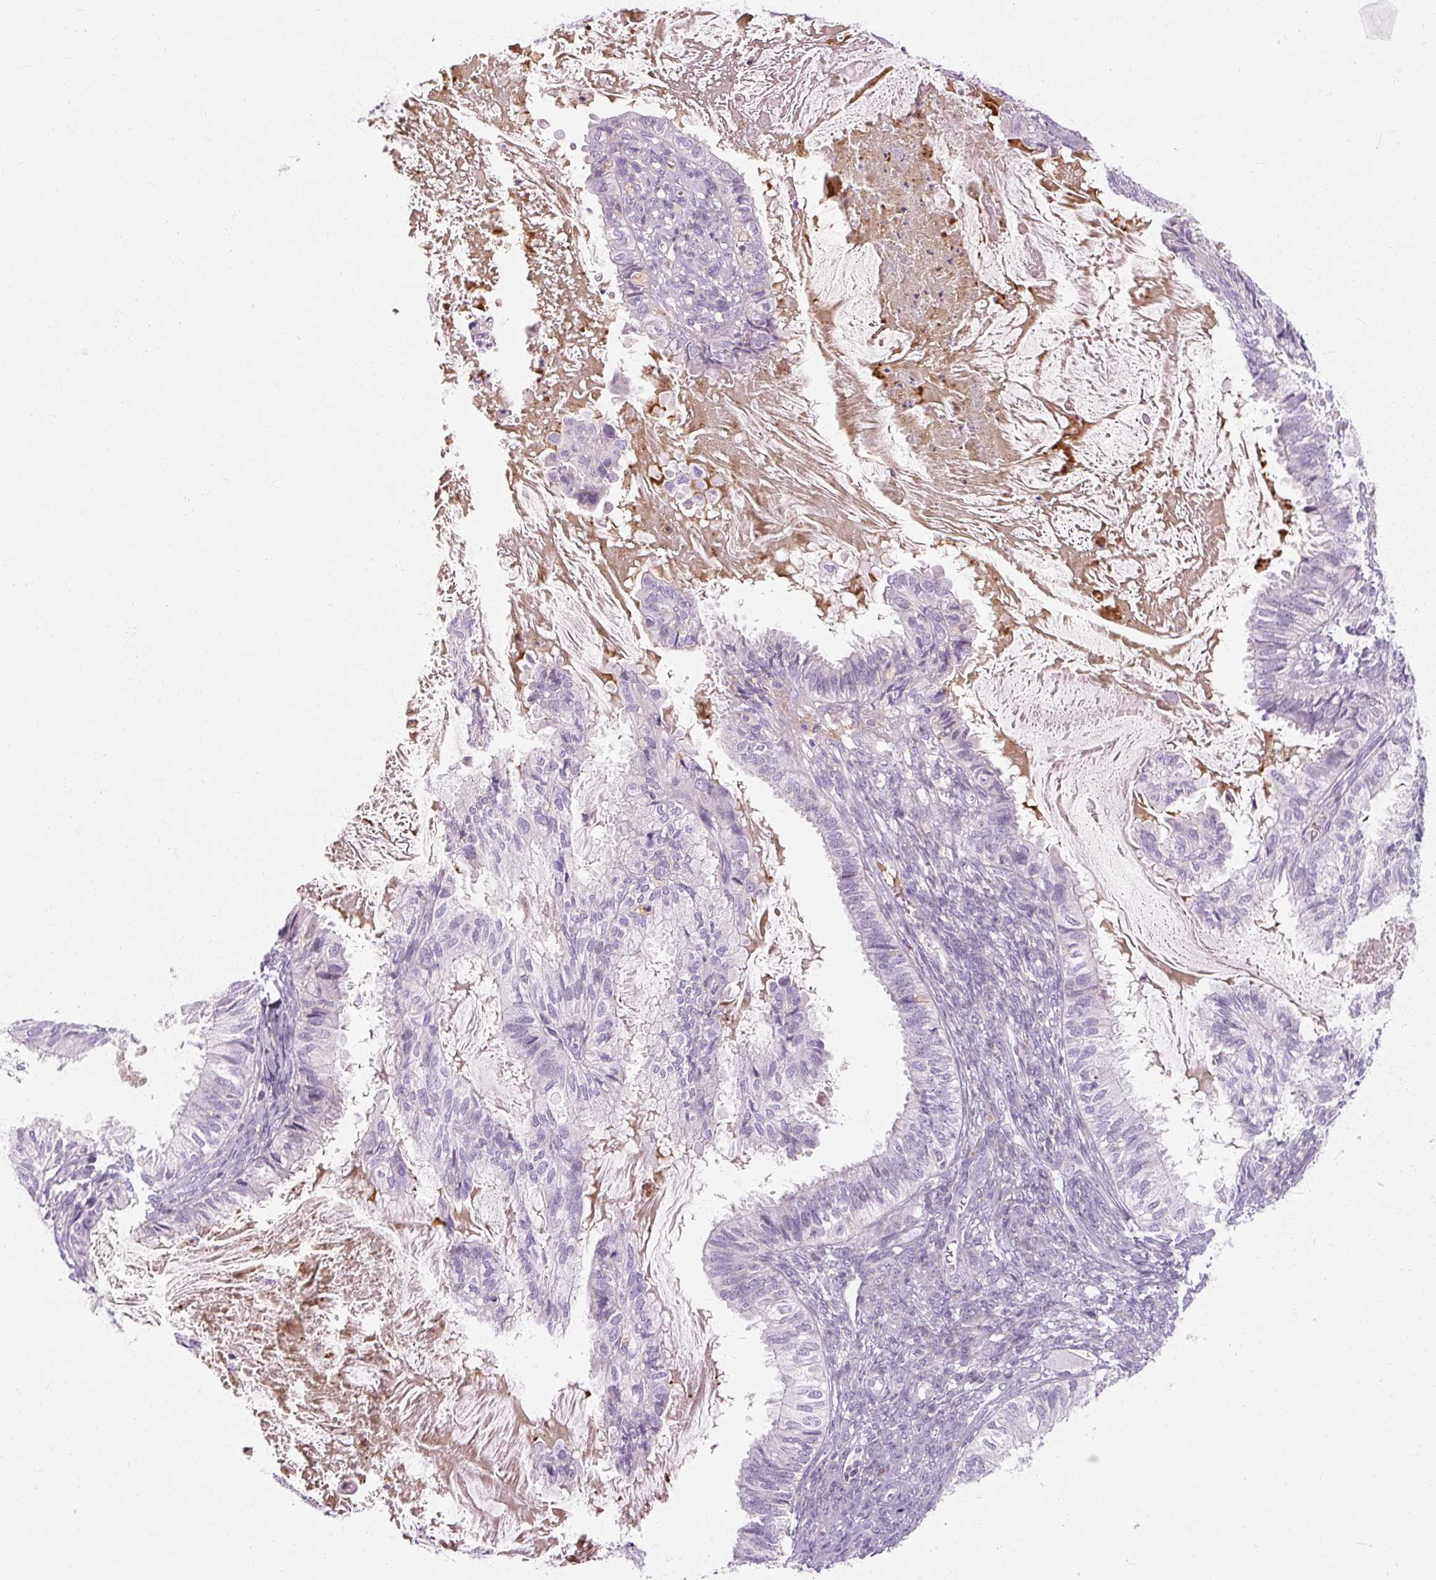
{"staining": {"intensity": "negative", "quantity": "none", "location": "none"}, "tissue": "cervical cancer", "cell_type": "Tumor cells", "image_type": "cancer", "snomed": [{"axis": "morphology", "description": "Normal tissue, NOS"}, {"axis": "morphology", "description": "Adenocarcinoma, NOS"}, {"axis": "topography", "description": "Cervix"}, {"axis": "topography", "description": "Endometrium"}], "caption": "The image exhibits no staining of tumor cells in cervical adenocarcinoma.", "gene": "NFE2L3", "patient": {"sex": "female", "age": 86}}